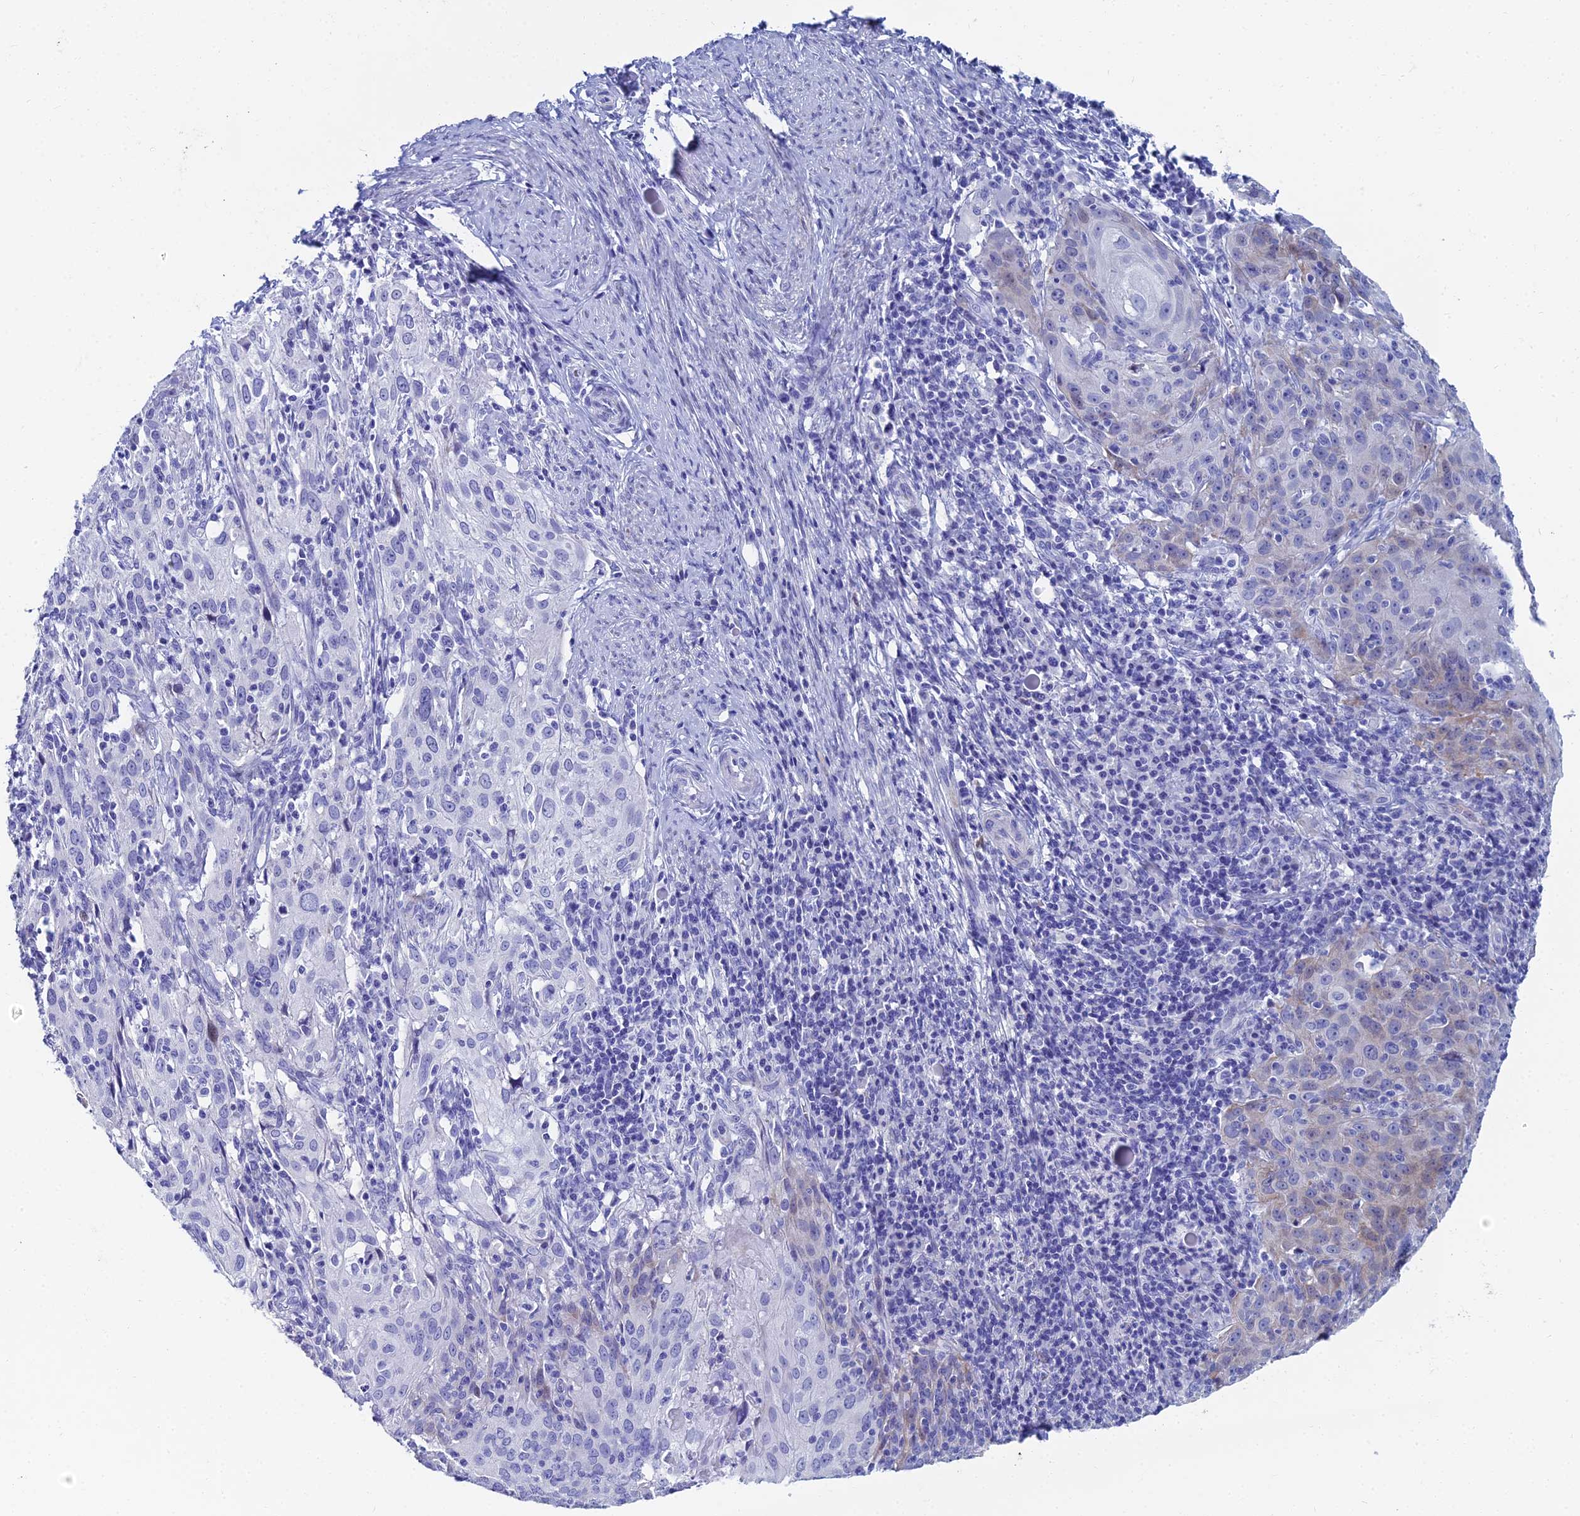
{"staining": {"intensity": "negative", "quantity": "none", "location": "none"}, "tissue": "cervical cancer", "cell_type": "Tumor cells", "image_type": "cancer", "snomed": [{"axis": "morphology", "description": "Squamous cell carcinoma, NOS"}, {"axis": "topography", "description": "Cervix"}], "caption": "High power microscopy micrograph of an immunohistochemistry histopathology image of squamous cell carcinoma (cervical), revealing no significant positivity in tumor cells.", "gene": "HSPA1L", "patient": {"sex": "female", "age": 50}}